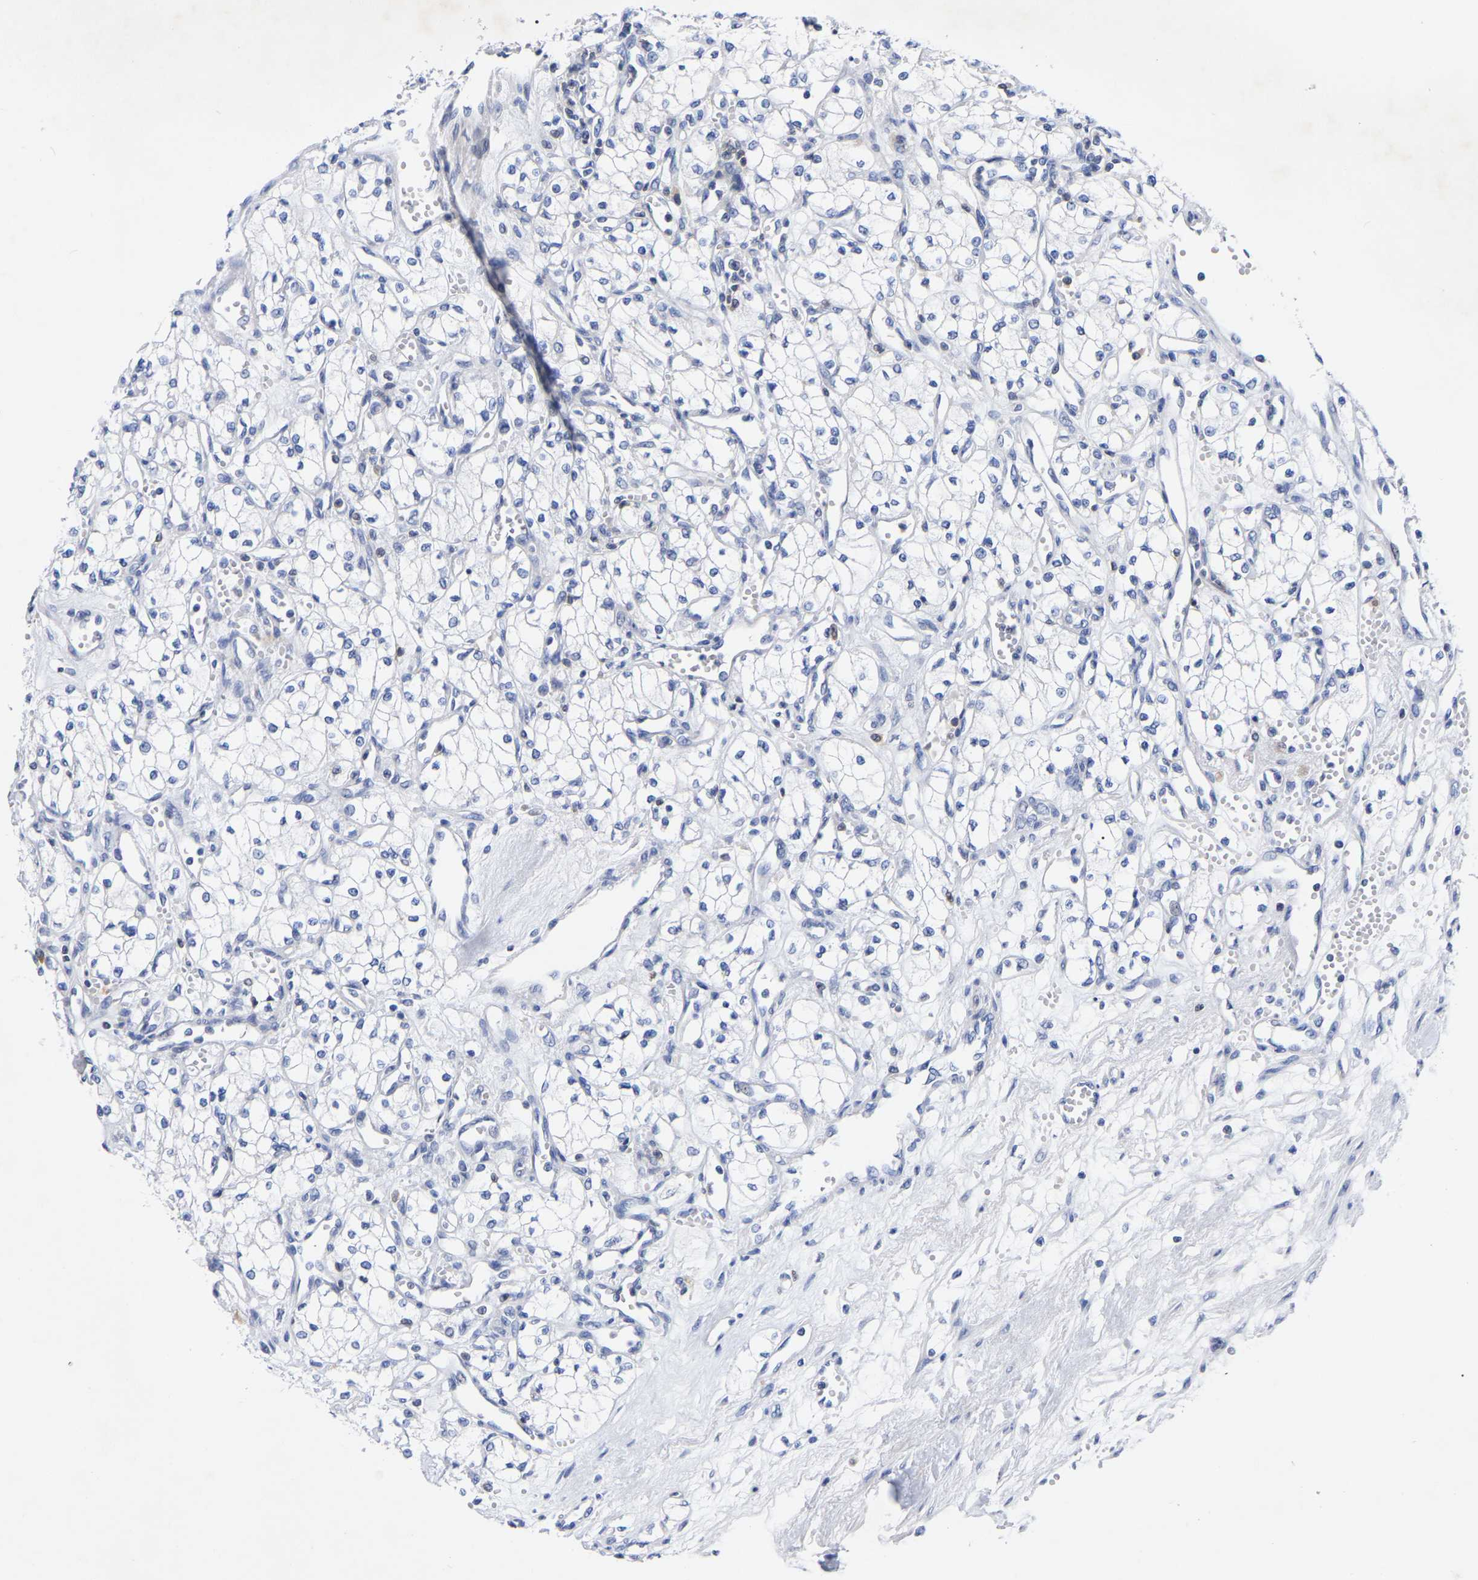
{"staining": {"intensity": "negative", "quantity": "none", "location": "none"}, "tissue": "renal cancer", "cell_type": "Tumor cells", "image_type": "cancer", "snomed": [{"axis": "morphology", "description": "Adenocarcinoma, NOS"}, {"axis": "topography", "description": "Kidney"}], "caption": "High power microscopy photomicrograph of an immunohistochemistry image of adenocarcinoma (renal), revealing no significant positivity in tumor cells. (DAB immunohistochemistry visualized using brightfield microscopy, high magnification).", "gene": "PTPN7", "patient": {"sex": "male", "age": 59}}